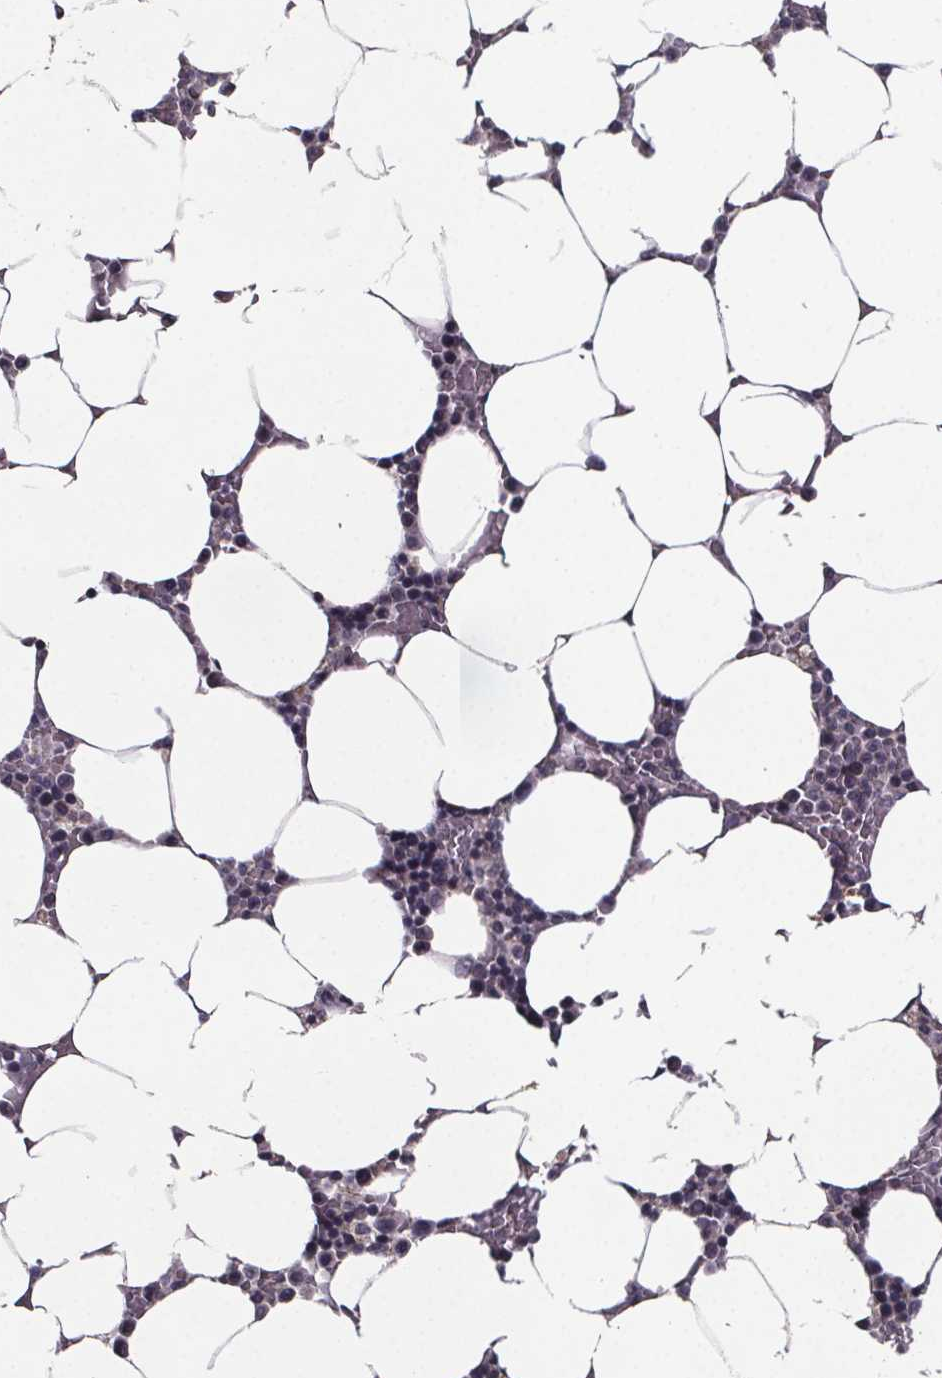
{"staining": {"intensity": "negative", "quantity": "none", "location": "none"}, "tissue": "bone marrow", "cell_type": "Hematopoietic cells", "image_type": "normal", "snomed": [{"axis": "morphology", "description": "Normal tissue, NOS"}, {"axis": "topography", "description": "Bone marrow"}], "caption": "Immunohistochemical staining of unremarkable bone marrow displays no significant staining in hematopoietic cells. The staining was performed using DAB (3,3'-diaminobenzidine) to visualize the protein expression in brown, while the nuclei were stained in blue with hematoxylin (Magnification: 20x).", "gene": "PALLD", "patient": {"sex": "female", "age": 52}}